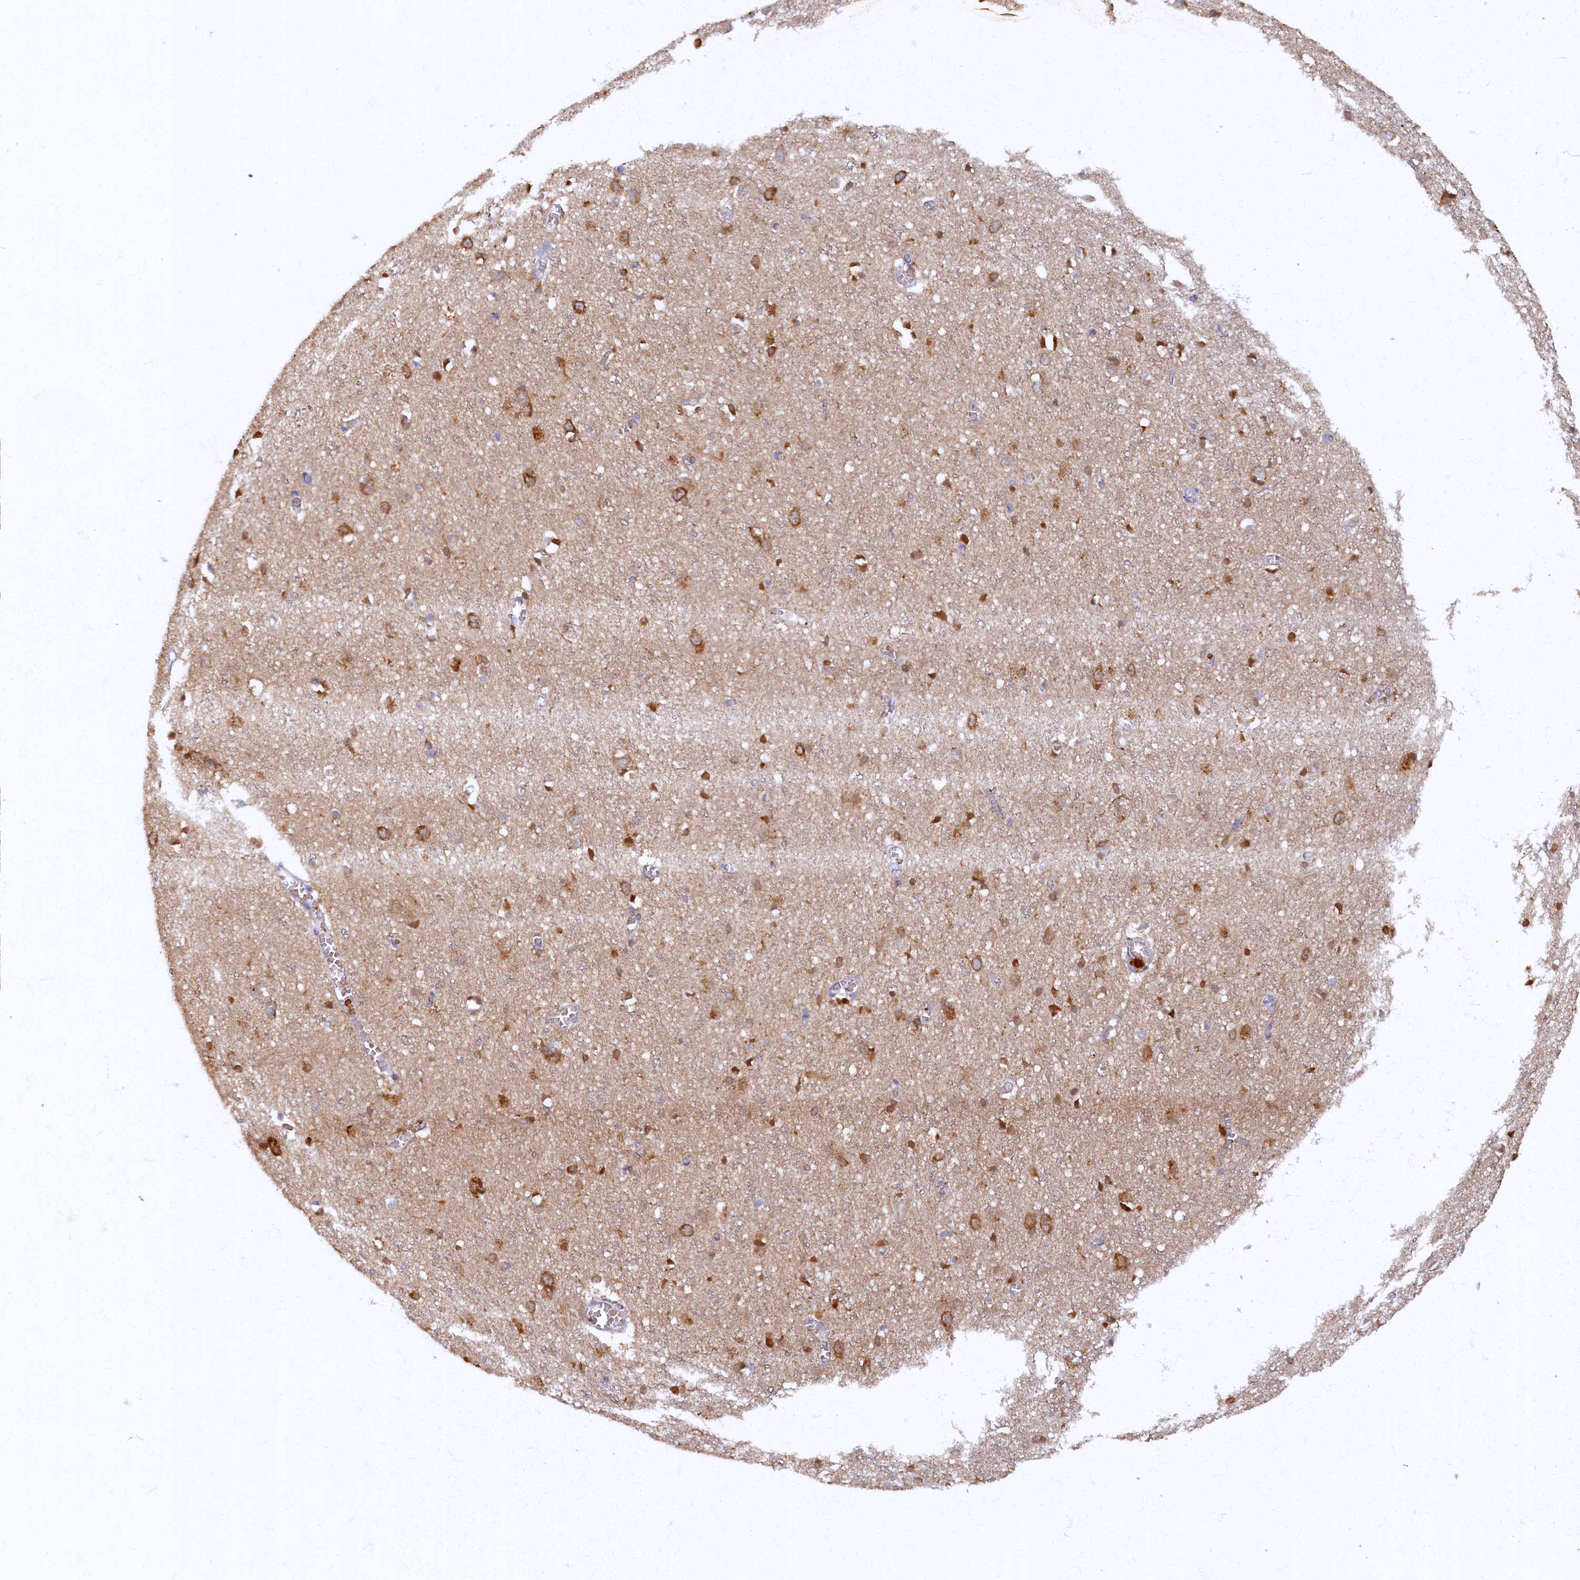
{"staining": {"intensity": "weak", "quantity": ">75%", "location": "cytoplasmic/membranous"}, "tissue": "cerebral cortex", "cell_type": "Endothelial cells", "image_type": "normal", "snomed": [{"axis": "morphology", "description": "Normal tissue, NOS"}, {"axis": "topography", "description": "Cerebral cortex"}], "caption": "Cerebral cortex stained with DAB (3,3'-diaminobenzidine) IHC displays low levels of weak cytoplasmic/membranous staining in approximately >75% of endothelial cells.", "gene": "ARL11", "patient": {"sex": "female", "age": 64}}